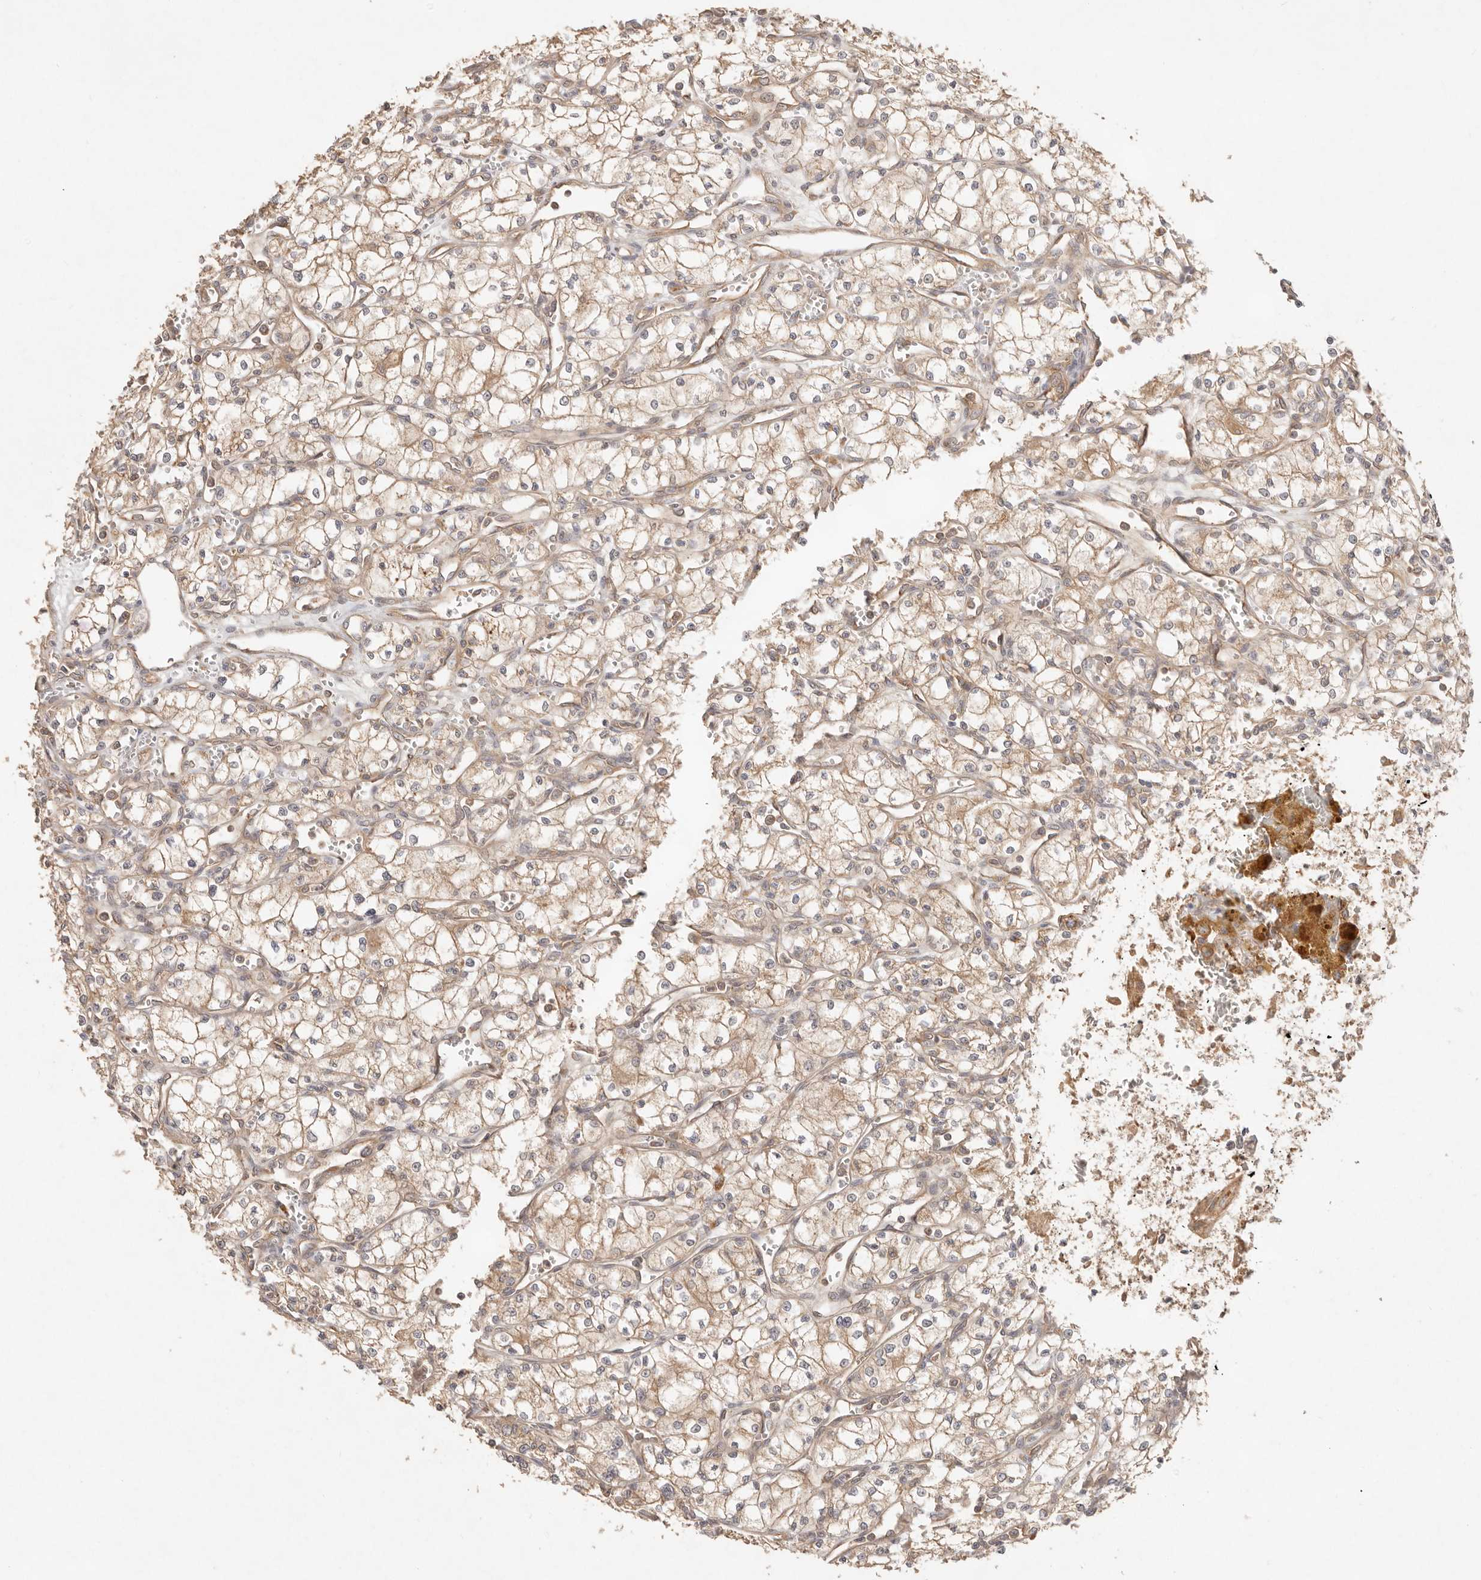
{"staining": {"intensity": "moderate", "quantity": ">75%", "location": "cytoplasmic/membranous"}, "tissue": "renal cancer", "cell_type": "Tumor cells", "image_type": "cancer", "snomed": [{"axis": "morphology", "description": "Adenocarcinoma, NOS"}, {"axis": "topography", "description": "Kidney"}], "caption": "Renal cancer (adenocarcinoma) stained with a protein marker displays moderate staining in tumor cells.", "gene": "HECTD3", "patient": {"sex": "male", "age": 59}}